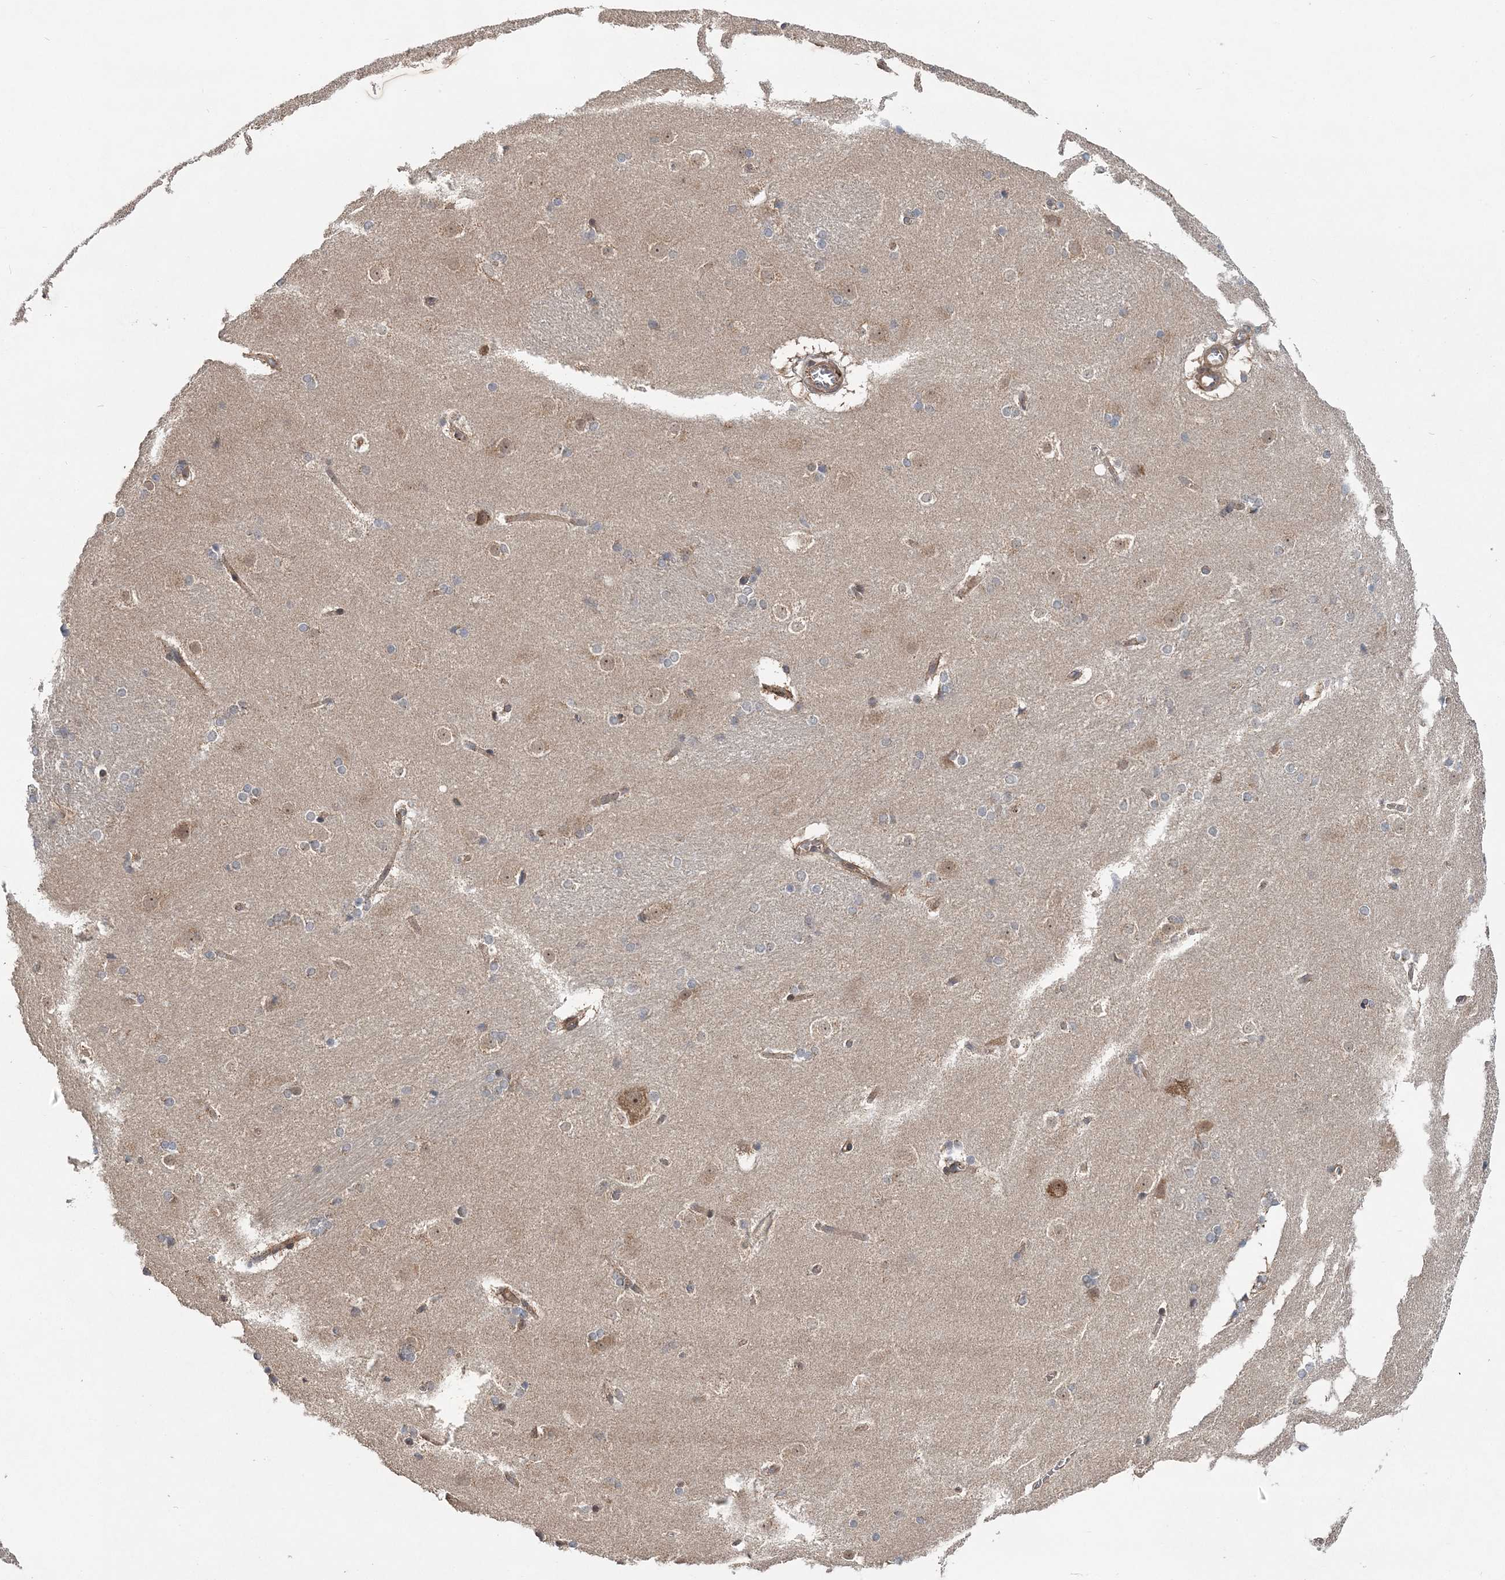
{"staining": {"intensity": "weak", "quantity": "<25%", "location": "cytoplasmic/membranous"}, "tissue": "caudate", "cell_type": "Glial cells", "image_type": "normal", "snomed": [{"axis": "morphology", "description": "Normal tissue, NOS"}, {"axis": "topography", "description": "Lateral ventricle wall"}], "caption": "Human caudate stained for a protein using immunohistochemistry shows no positivity in glial cells.", "gene": "KIF4A", "patient": {"sex": "female", "age": 19}}